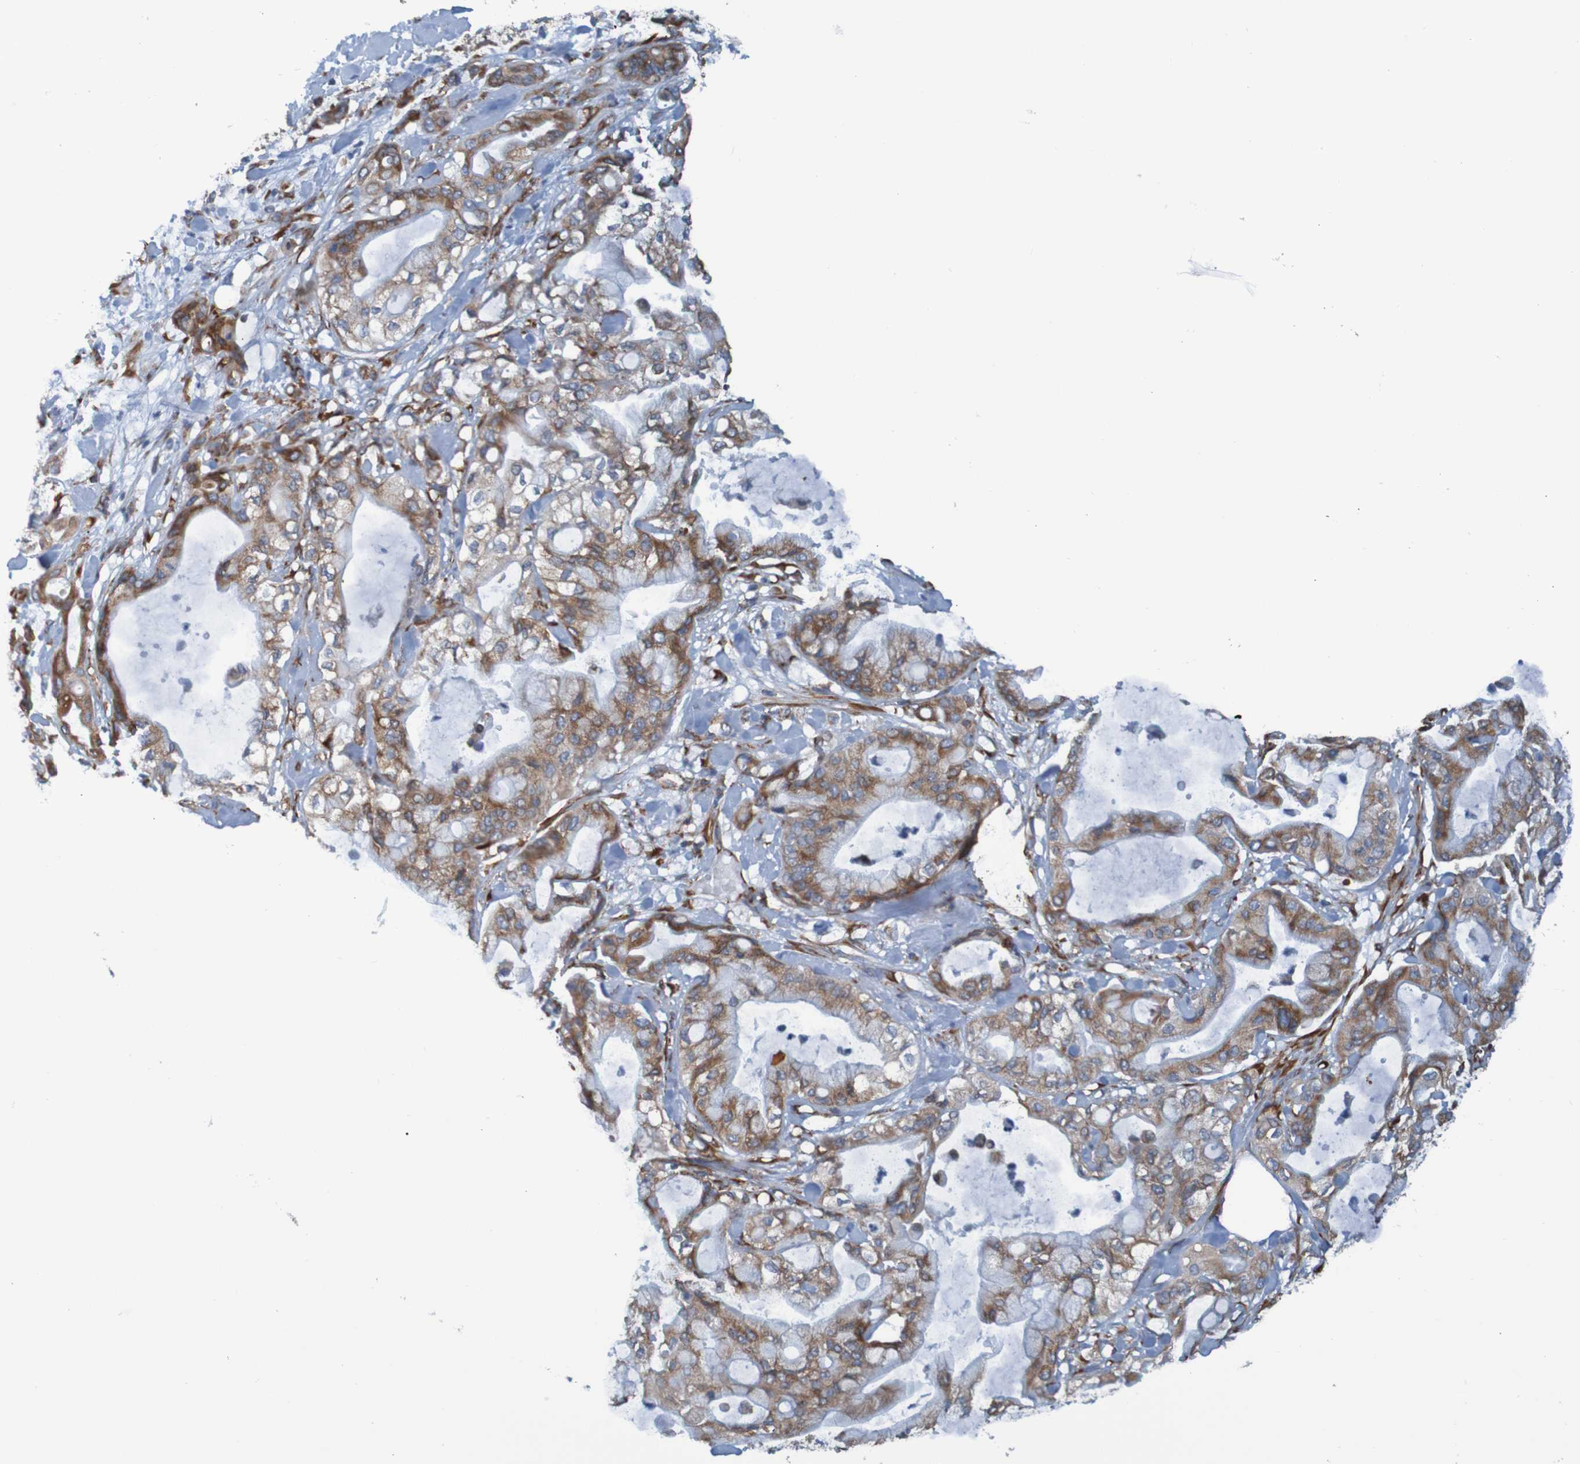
{"staining": {"intensity": "weak", "quantity": ">75%", "location": "cytoplasmic/membranous"}, "tissue": "pancreatic cancer", "cell_type": "Tumor cells", "image_type": "cancer", "snomed": [{"axis": "morphology", "description": "Adenocarcinoma, NOS"}, {"axis": "morphology", "description": "Adenocarcinoma, metastatic, NOS"}, {"axis": "topography", "description": "Lymph node"}, {"axis": "topography", "description": "Pancreas"}, {"axis": "topography", "description": "Duodenum"}], "caption": "Immunohistochemistry (IHC) (DAB) staining of pancreatic cancer reveals weak cytoplasmic/membranous protein expression in approximately >75% of tumor cells. (IHC, brightfield microscopy, high magnification).", "gene": "SSR1", "patient": {"sex": "female", "age": 64}}